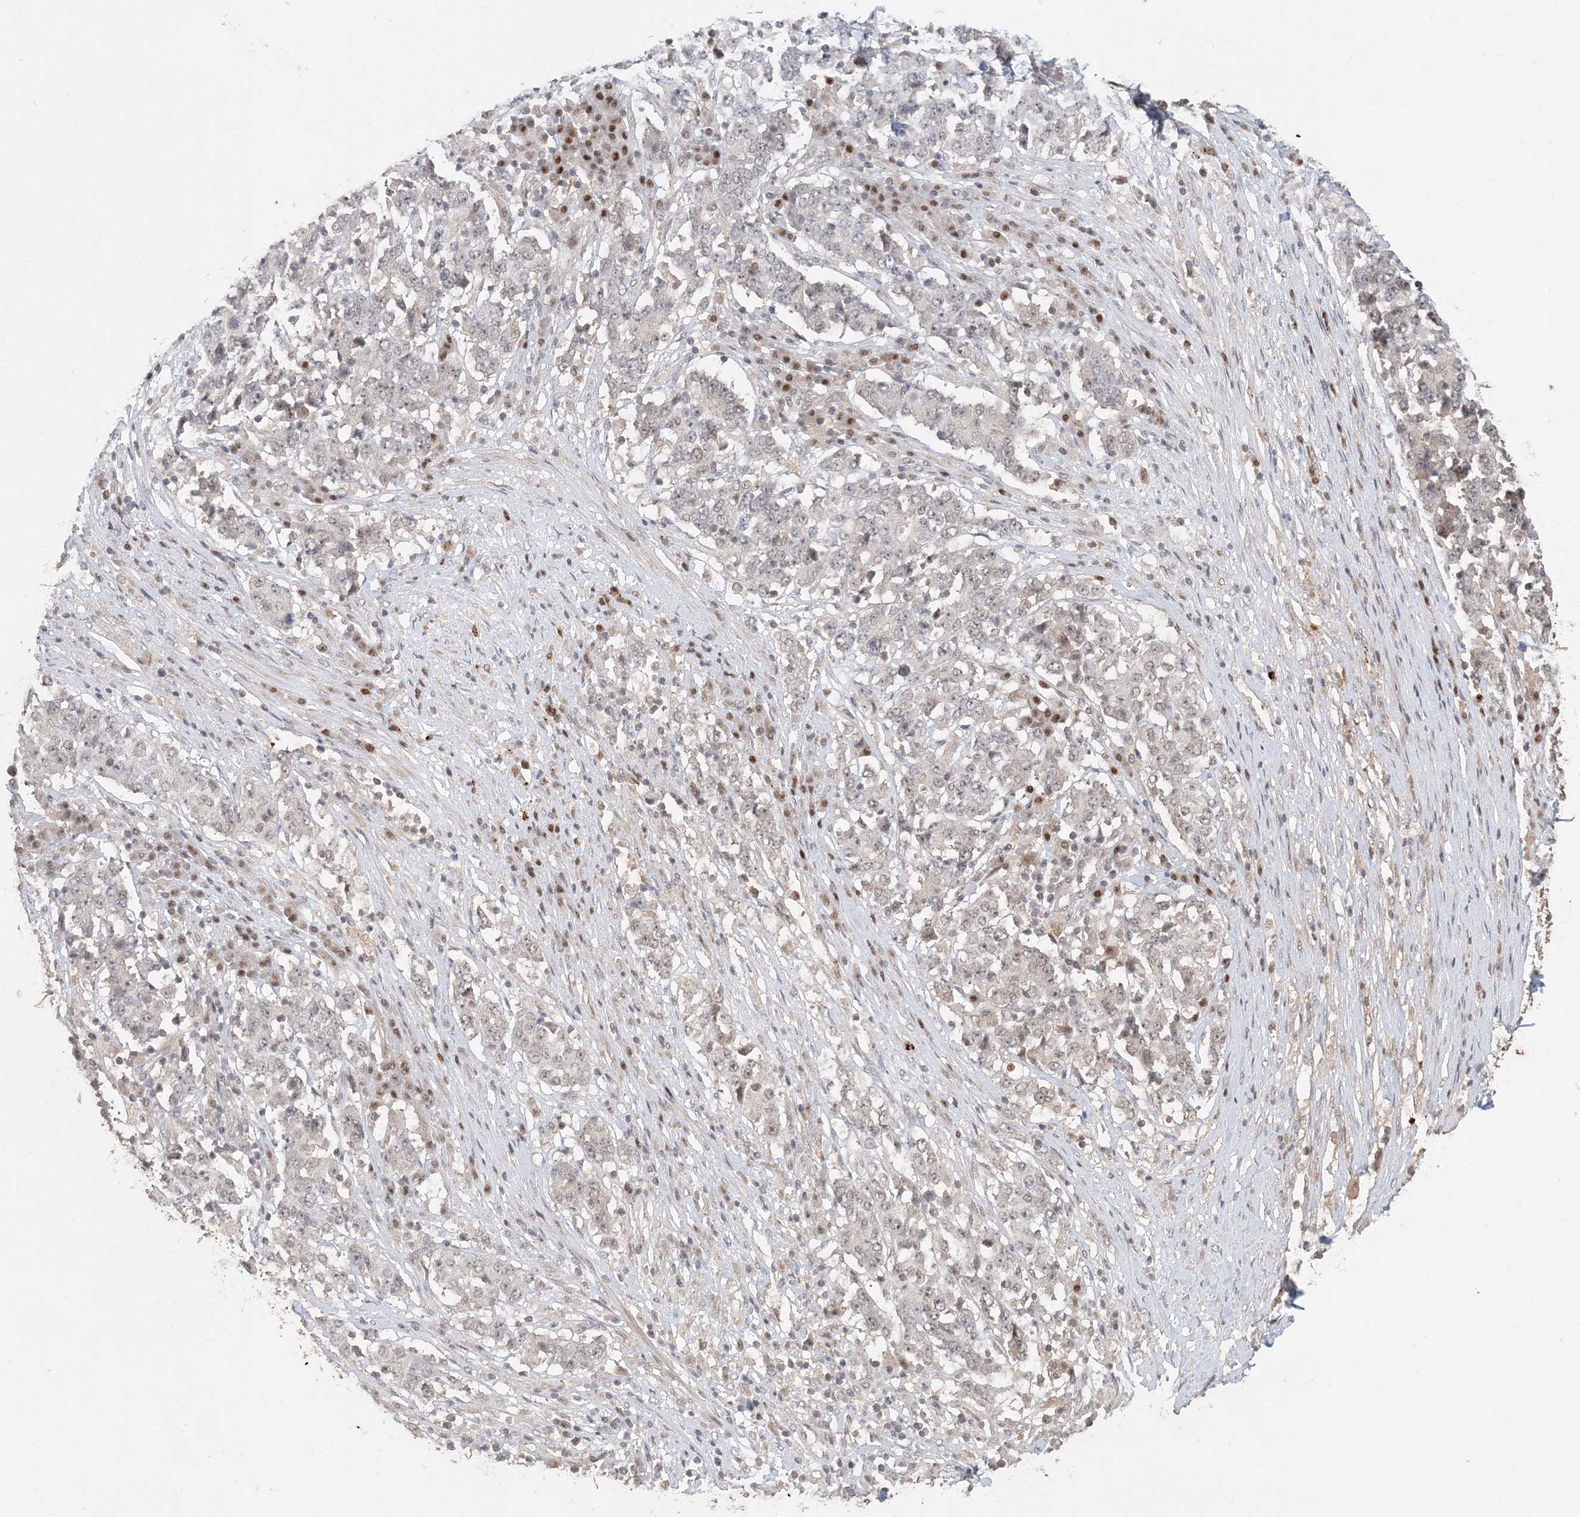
{"staining": {"intensity": "negative", "quantity": "none", "location": "none"}, "tissue": "stomach cancer", "cell_type": "Tumor cells", "image_type": "cancer", "snomed": [{"axis": "morphology", "description": "Adenocarcinoma, NOS"}, {"axis": "topography", "description": "Stomach"}], "caption": "Histopathology image shows no protein staining in tumor cells of stomach cancer tissue. (DAB immunohistochemistry with hematoxylin counter stain).", "gene": "ATP13A2", "patient": {"sex": "male", "age": 59}}